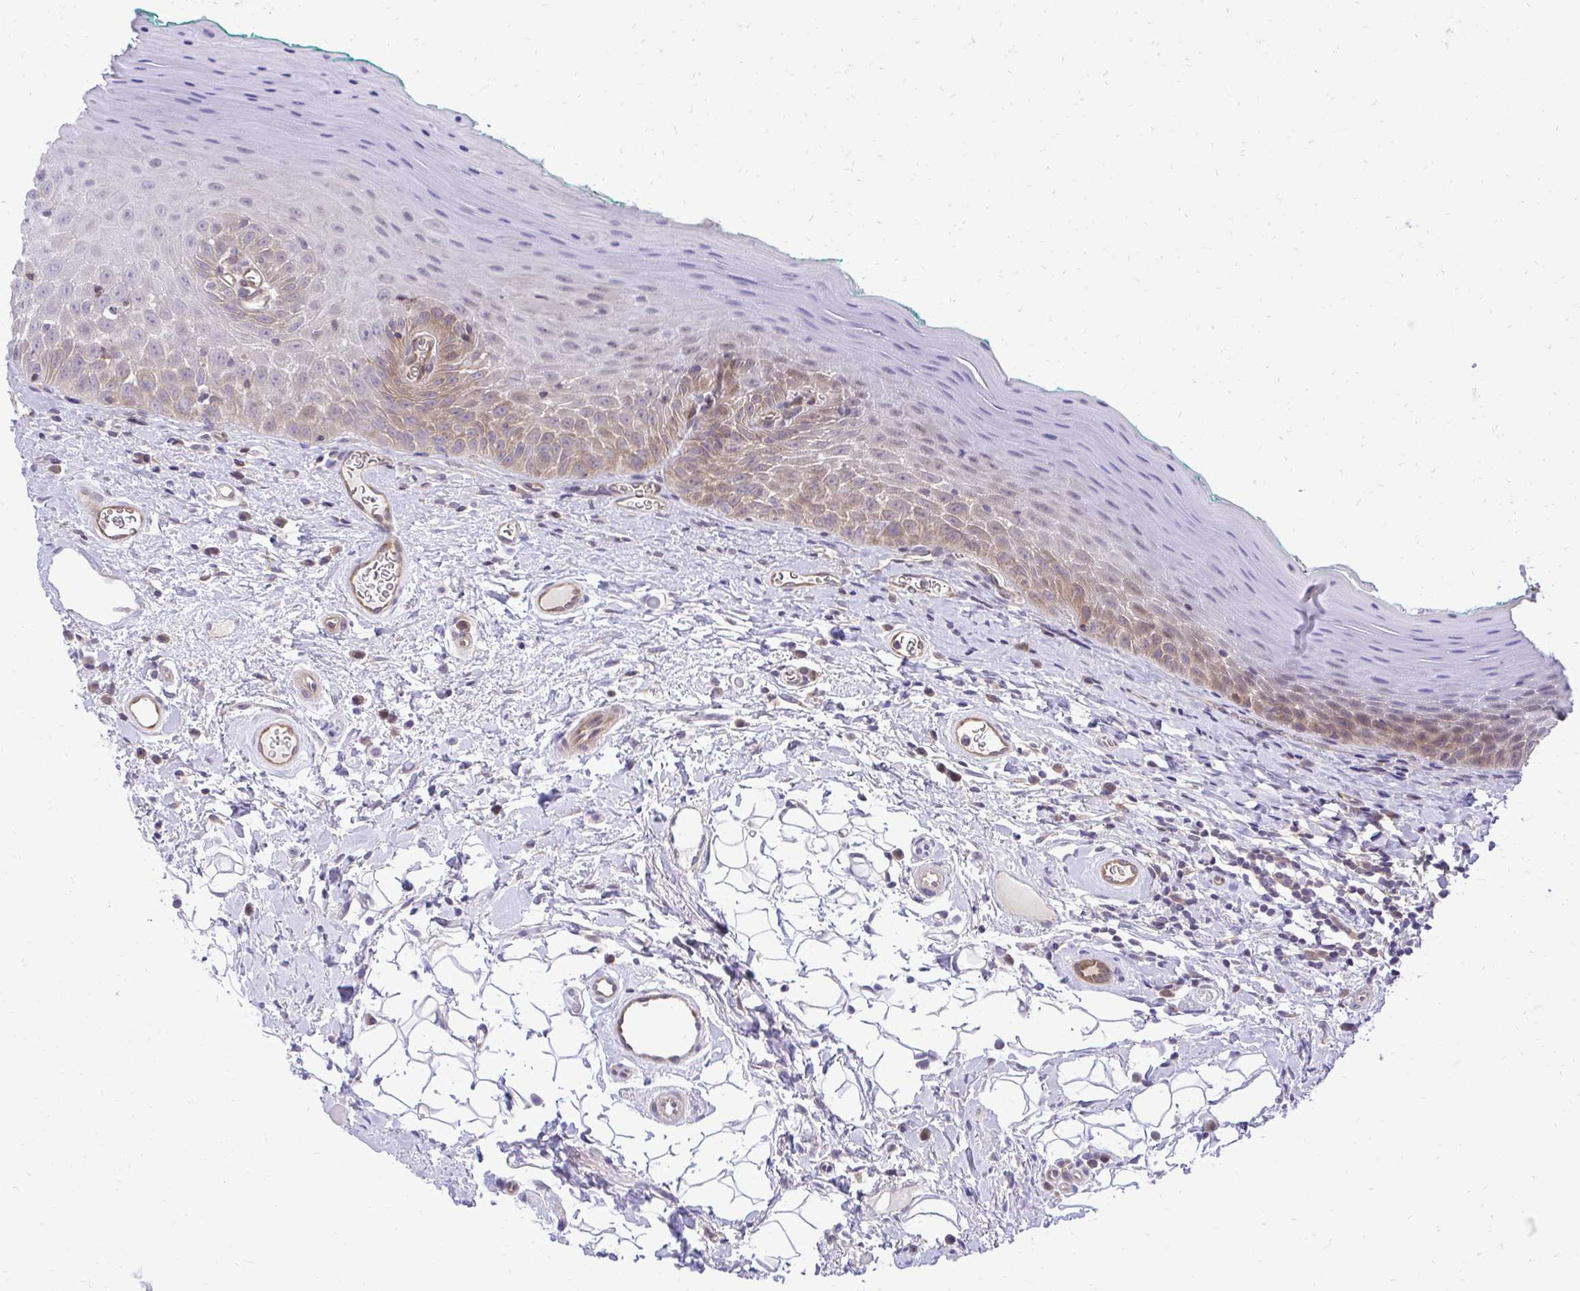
{"staining": {"intensity": "weak", "quantity": "25%-75%", "location": "cytoplasmic/membranous"}, "tissue": "oral mucosa", "cell_type": "Squamous epithelial cells", "image_type": "normal", "snomed": [{"axis": "morphology", "description": "Normal tissue, NOS"}, {"axis": "topography", "description": "Oral tissue"}, {"axis": "topography", "description": "Tounge, NOS"}], "caption": "Oral mucosa was stained to show a protein in brown. There is low levels of weak cytoplasmic/membranous staining in about 25%-75% of squamous epithelial cells.", "gene": "PPP5C", "patient": {"sex": "male", "age": 83}}